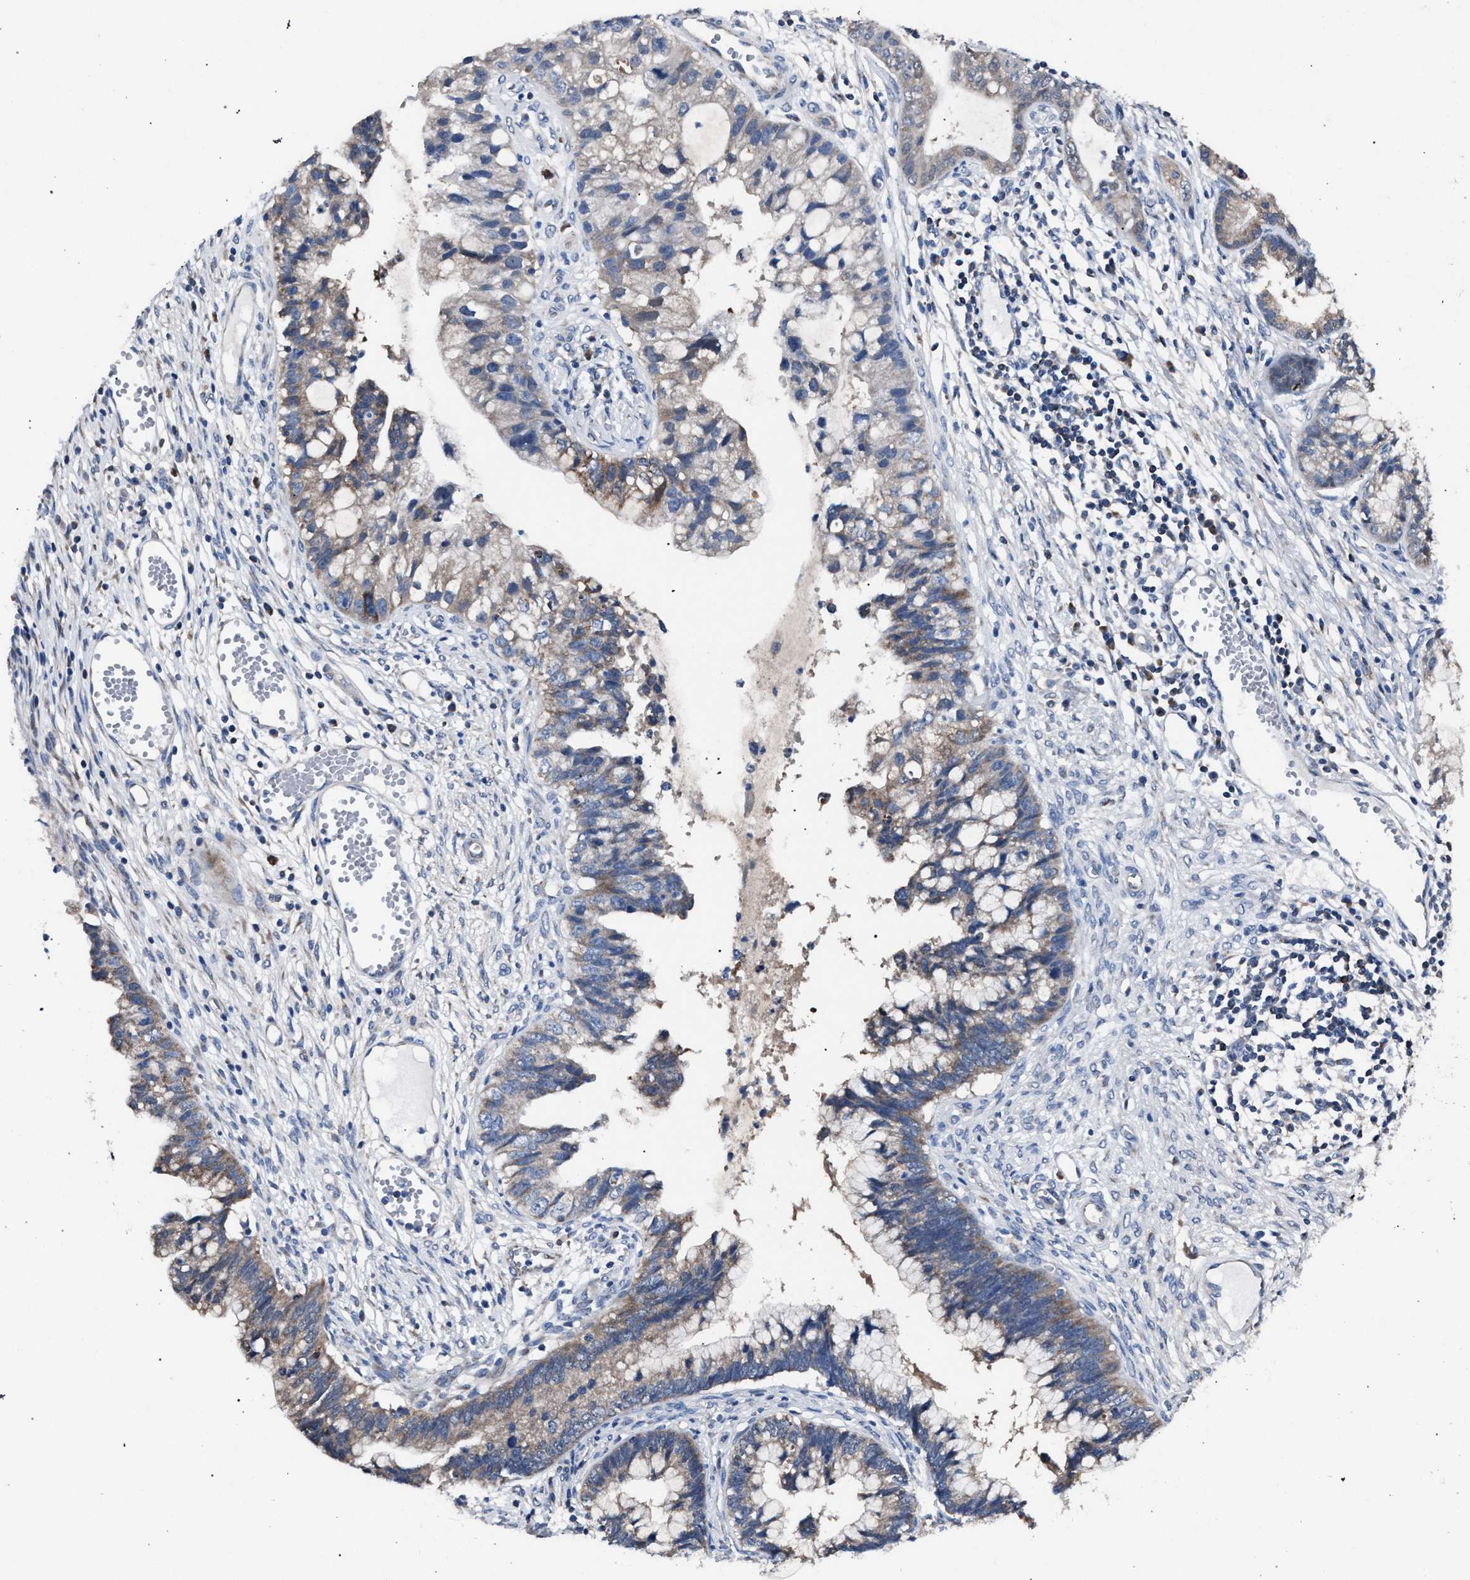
{"staining": {"intensity": "moderate", "quantity": "25%-75%", "location": "cytoplasmic/membranous"}, "tissue": "cervical cancer", "cell_type": "Tumor cells", "image_type": "cancer", "snomed": [{"axis": "morphology", "description": "Adenocarcinoma, NOS"}, {"axis": "topography", "description": "Cervix"}], "caption": "Protein staining displays moderate cytoplasmic/membranous expression in approximately 25%-75% of tumor cells in cervical adenocarcinoma.", "gene": "CRYZ", "patient": {"sex": "female", "age": 44}}